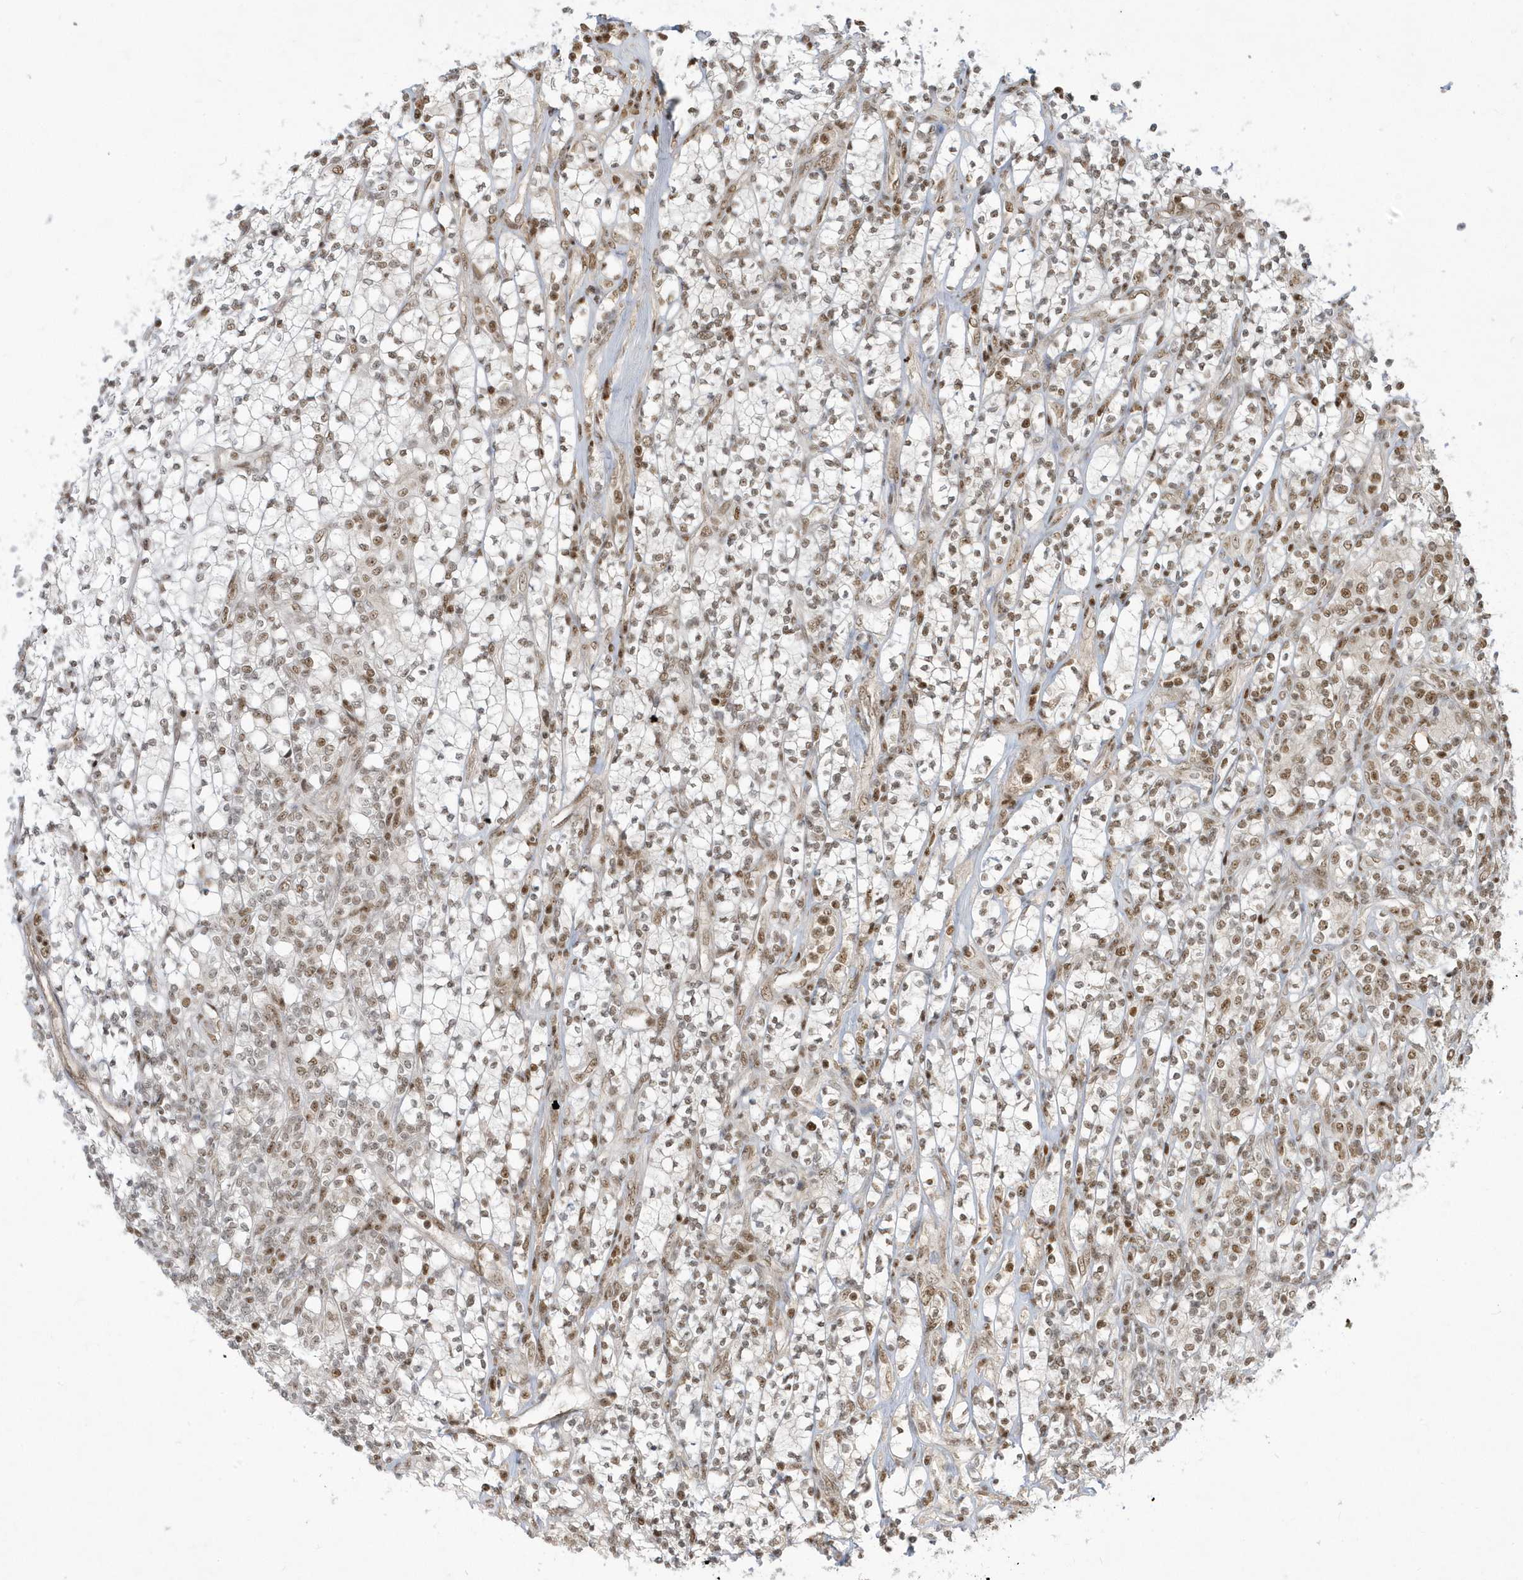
{"staining": {"intensity": "moderate", "quantity": "25%-75%", "location": "nuclear"}, "tissue": "renal cancer", "cell_type": "Tumor cells", "image_type": "cancer", "snomed": [{"axis": "morphology", "description": "Adenocarcinoma, NOS"}, {"axis": "topography", "description": "Kidney"}], "caption": "Renal adenocarcinoma stained for a protein (brown) displays moderate nuclear positive expression in about 25%-75% of tumor cells.", "gene": "PPIL2", "patient": {"sex": "male", "age": 77}}